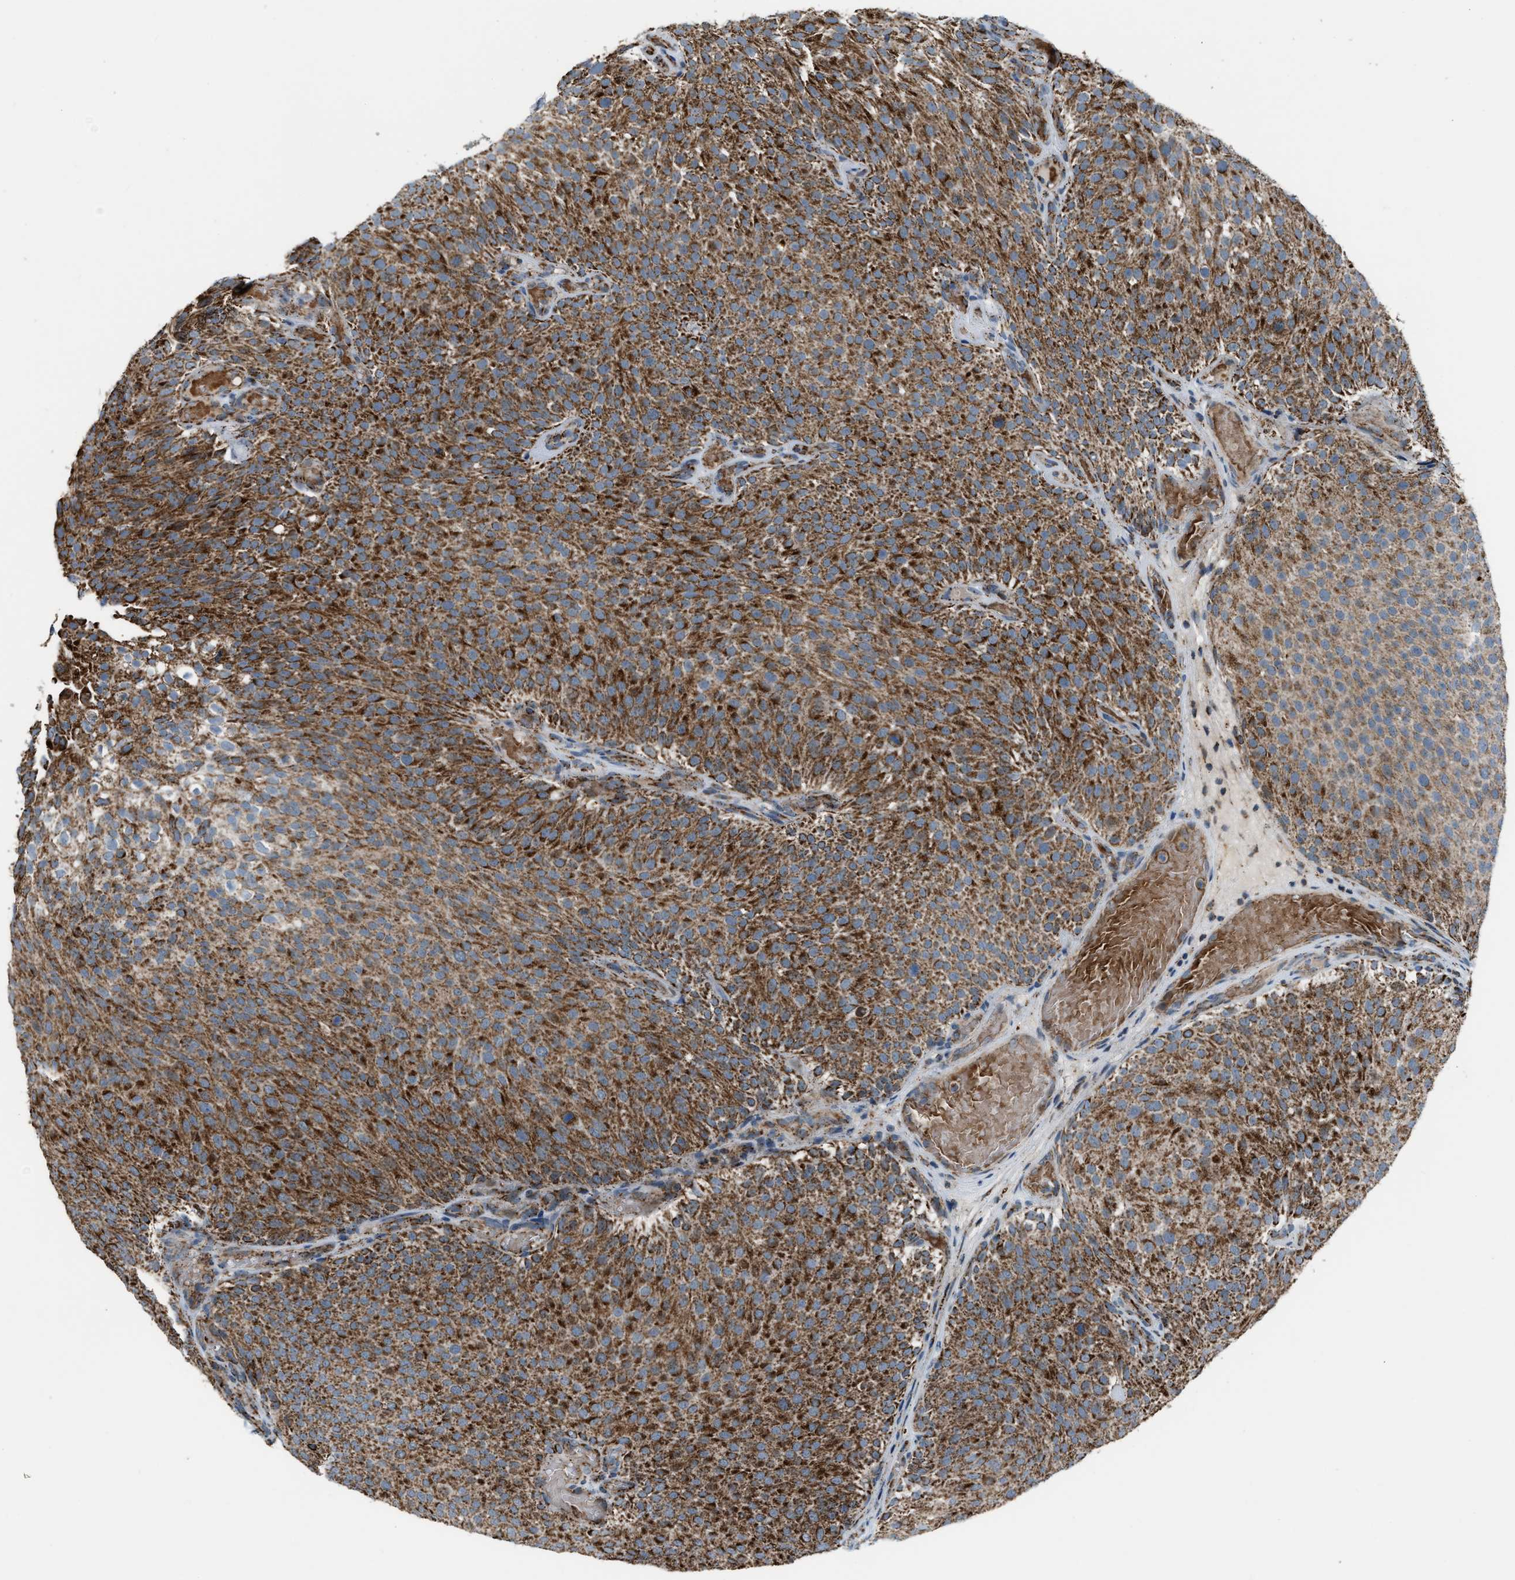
{"staining": {"intensity": "strong", "quantity": ">75%", "location": "cytoplasmic/membranous"}, "tissue": "urothelial cancer", "cell_type": "Tumor cells", "image_type": "cancer", "snomed": [{"axis": "morphology", "description": "Urothelial carcinoma, Low grade"}, {"axis": "topography", "description": "Urinary bladder"}], "caption": "A brown stain highlights strong cytoplasmic/membranous expression of a protein in human urothelial cancer tumor cells. The staining is performed using DAB (3,3'-diaminobenzidine) brown chromogen to label protein expression. The nuclei are counter-stained blue using hematoxylin.", "gene": "CHN2", "patient": {"sex": "male", "age": 78}}